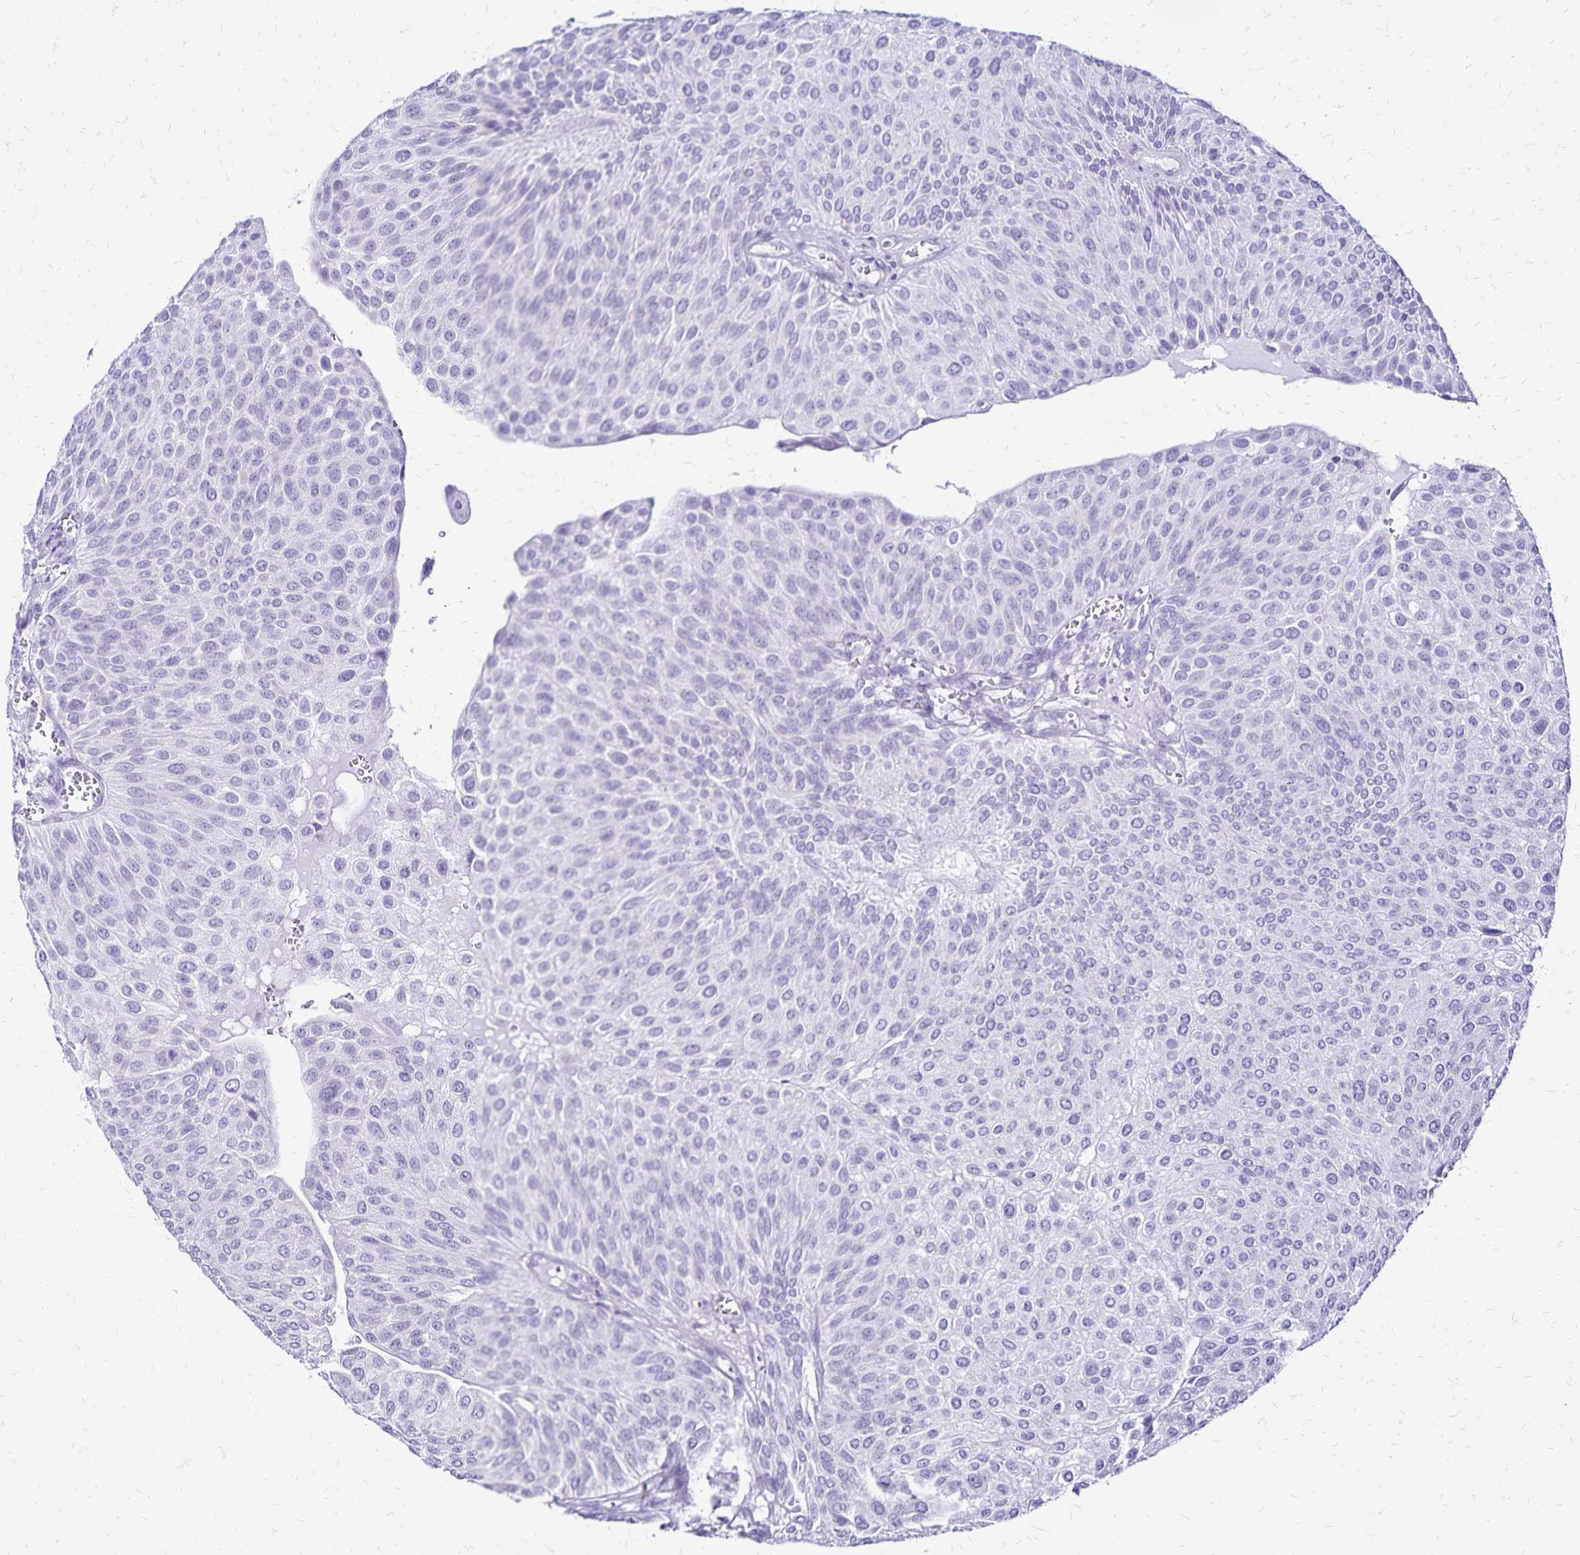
{"staining": {"intensity": "negative", "quantity": "none", "location": "none"}, "tissue": "urothelial cancer", "cell_type": "Tumor cells", "image_type": "cancer", "snomed": [{"axis": "morphology", "description": "Urothelial carcinoma, NOS"}, {"axis": "topography", "description": "Urinary bladder"}], "caption": "An immunohistochemistry (IHC) histopathology image of transitional cell carcinoma is shown. There is no staining in tumor cells of transitional cell carcinoma.", "gene": "LIN28B", "patient": {"sex": "male", "age": 67}}